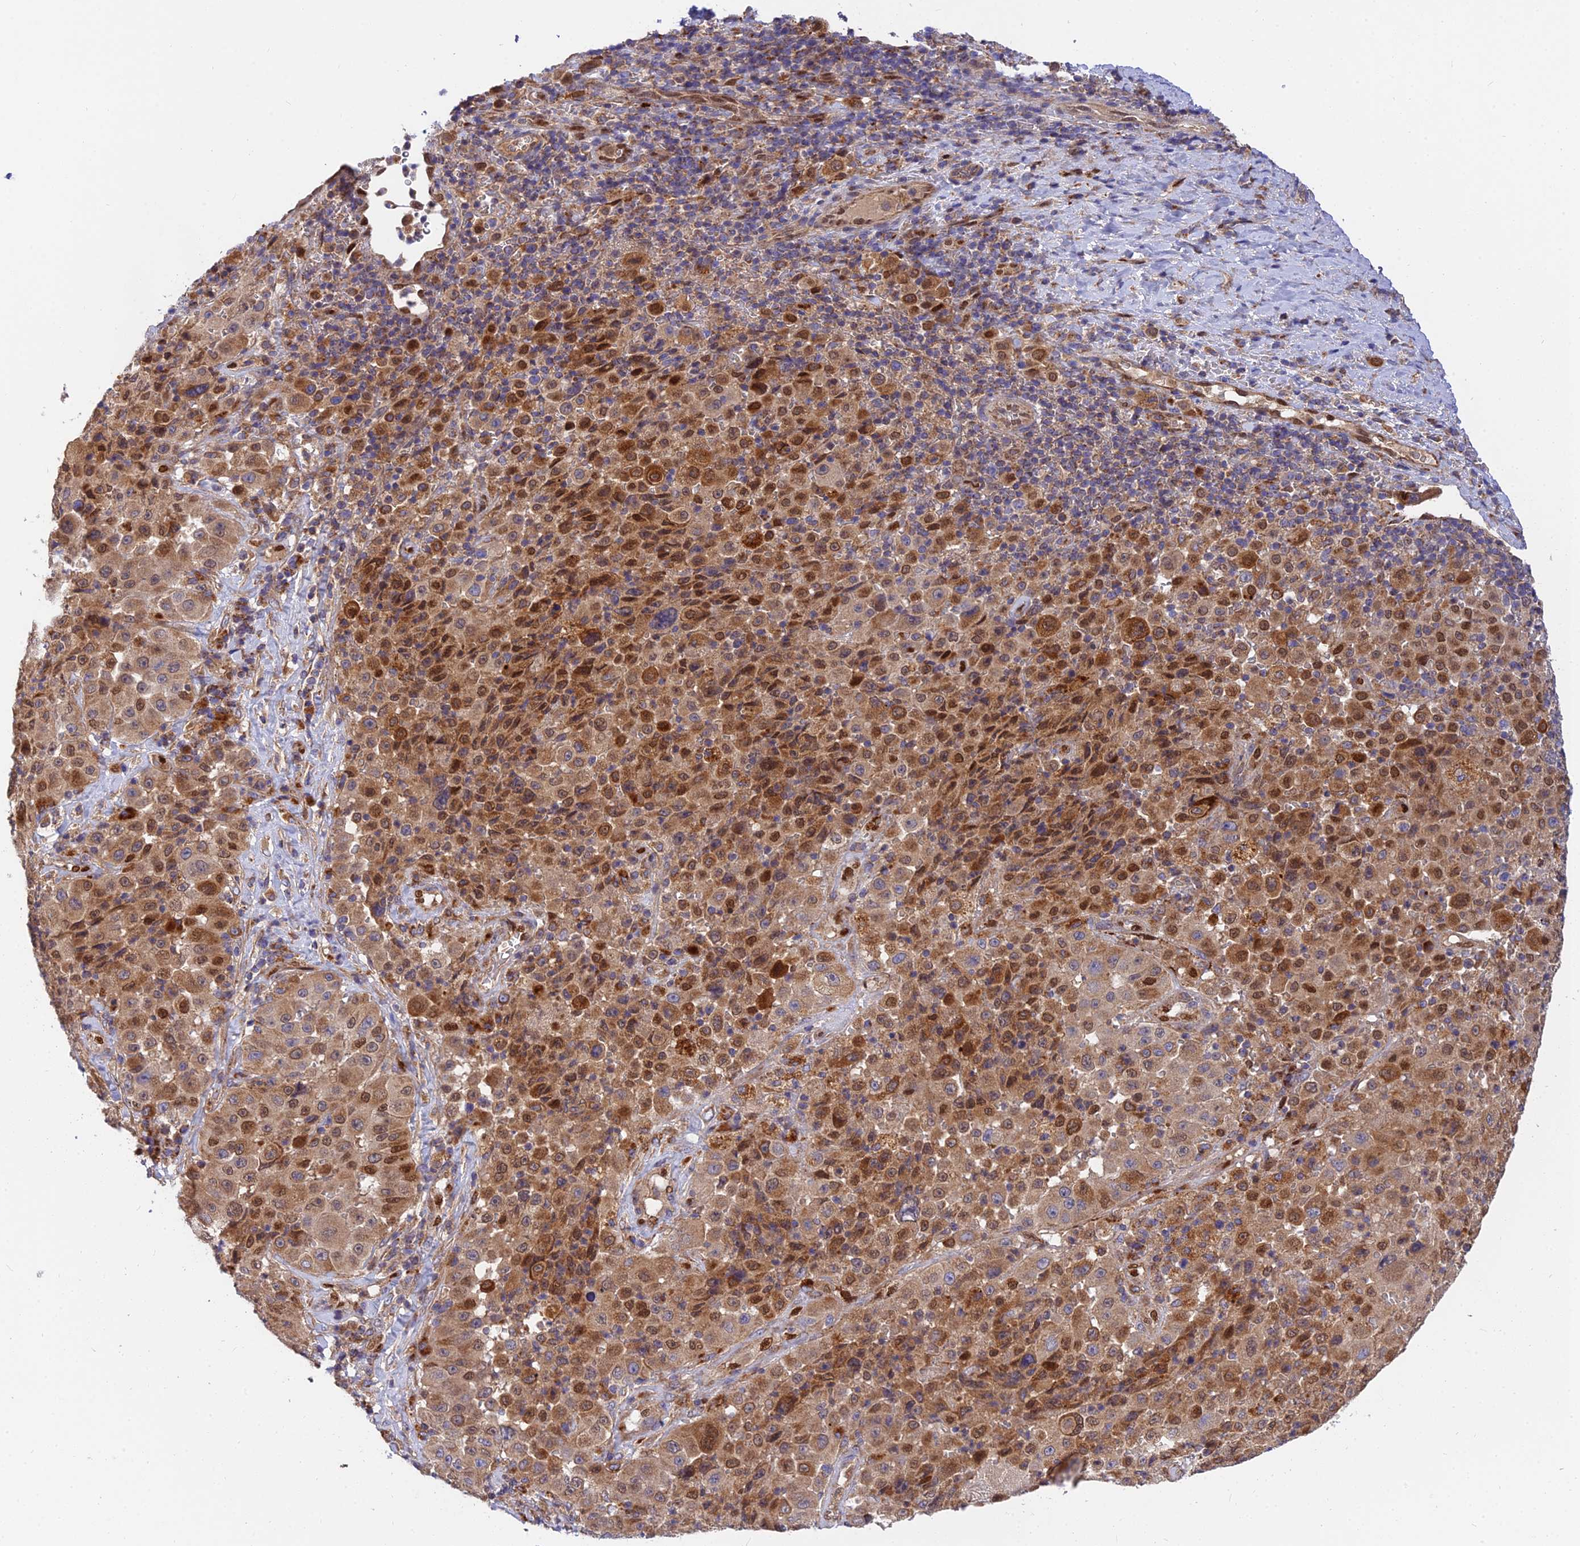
{"staining": {"intensity": "moderate", "quantity": "25%-75%", "location": "cytoplasmic/membranous,nuclear"}, "tissue": "melanoma", "cell_type": "Tumor cells", "image_type": "cancer", "snomed": [{"axis": "morphology", "description": "Malignant melanoma, Metastatic site"}, {"axis": "topography", "description": "Lymph node"}], "caption": "Tumor cells display medium levels of moderate cytoplasmic/membranous and nuclear positivity in about 25%-75% of cells in malignant melanoma (metastatic site).", "gene": "PODNL1", "patient": {"sex": "male", "age": 62}}